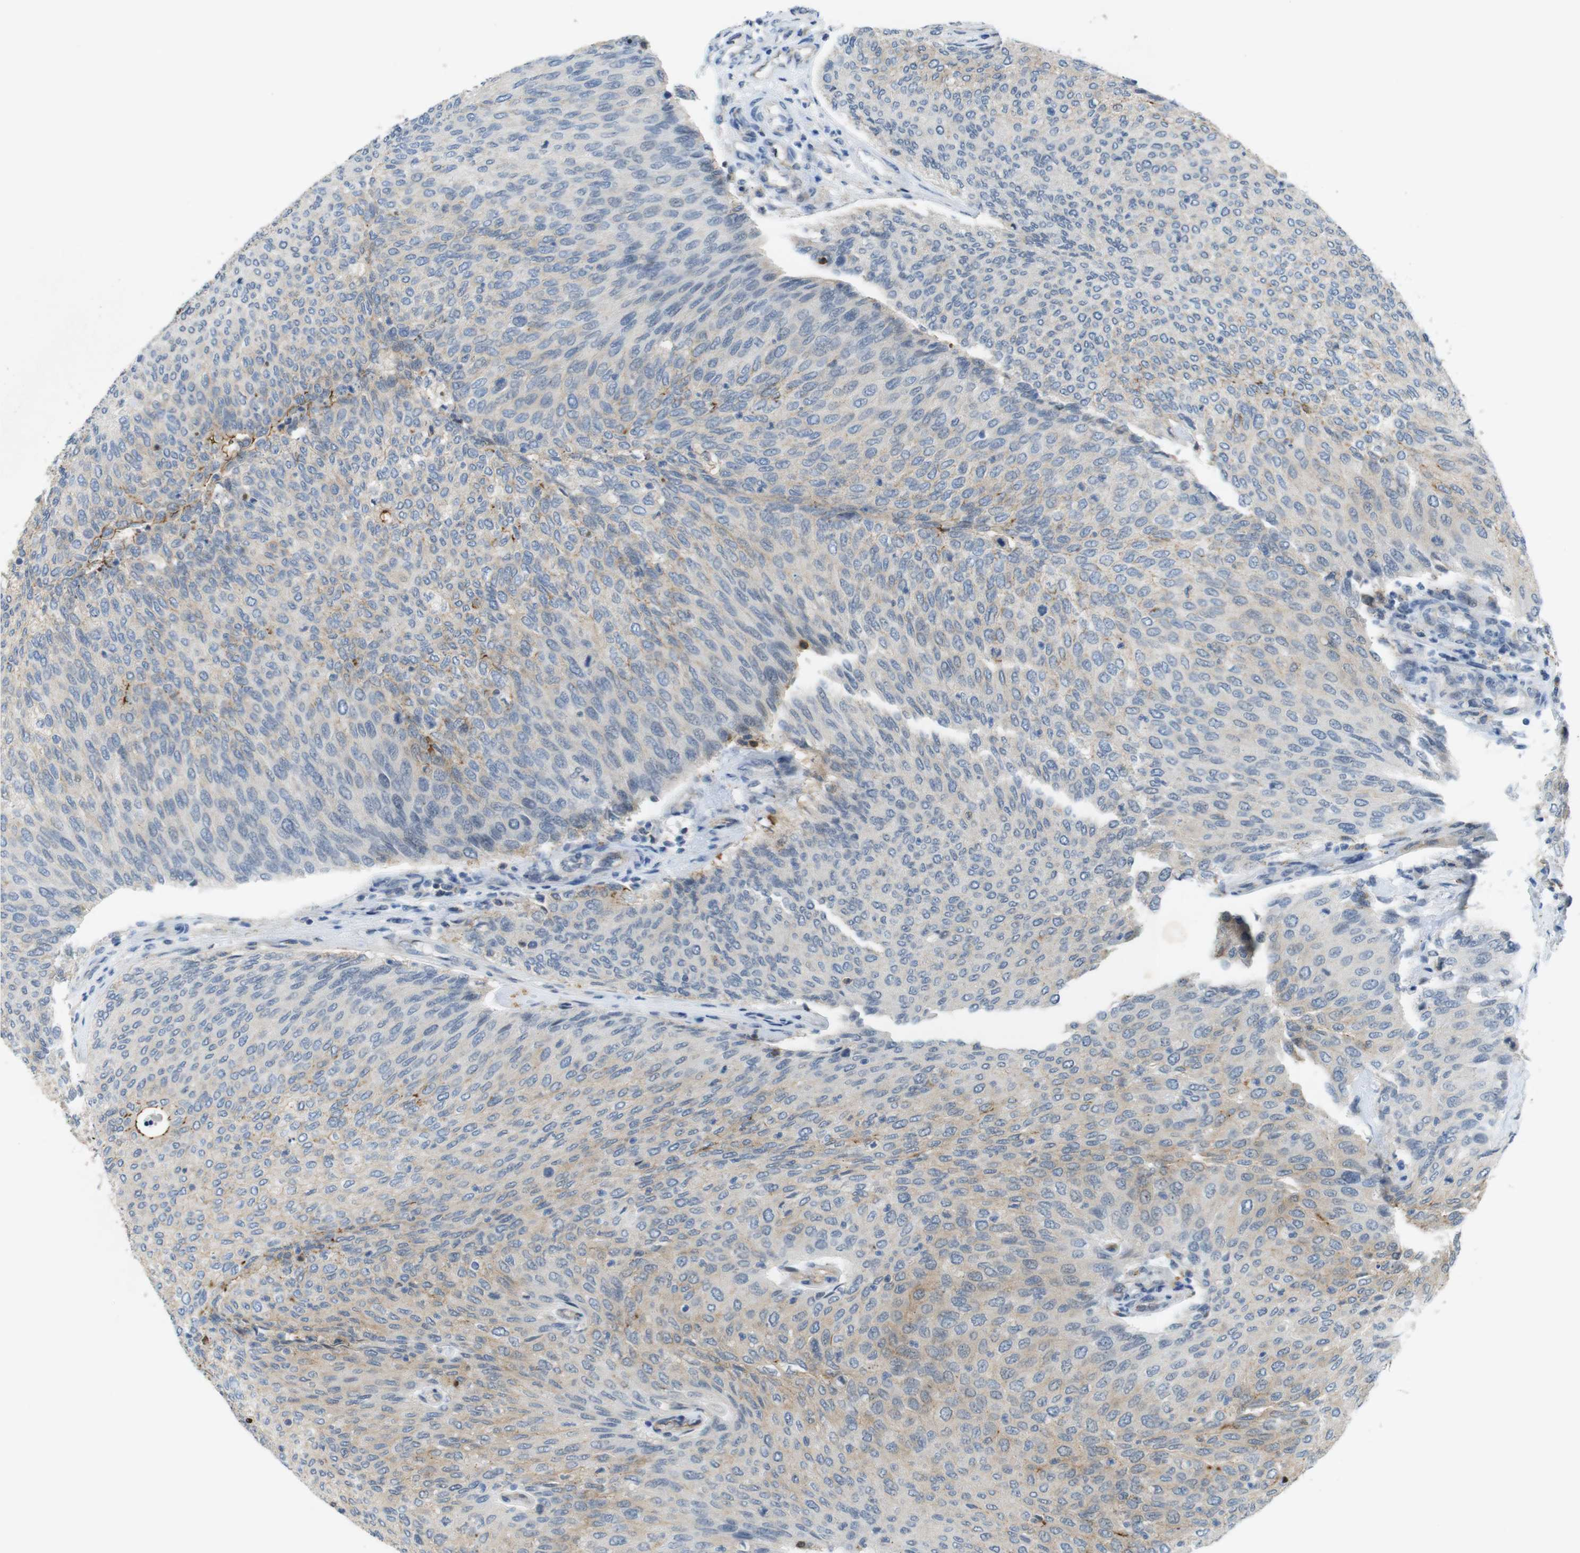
{"staining": {"intensity": "negative", "quantity": "none", "location": "none"}, "tissue": "urothelial cancer", "cell_type": "Tumor cells", "image_type": "cancer", "snomed": [{"axis": "morphology", "description": "Urothelial carcinoma, Low grade"}, {"axis": "topography", "description": "Urinary bladder"}], "caption": "An IHC photomicrograph of urothelial cancer is shown. There is no staining in tumor cells of urothelial cancer.", "gene": "TJP3", "patient": {"sex": "female", "age": 79}}